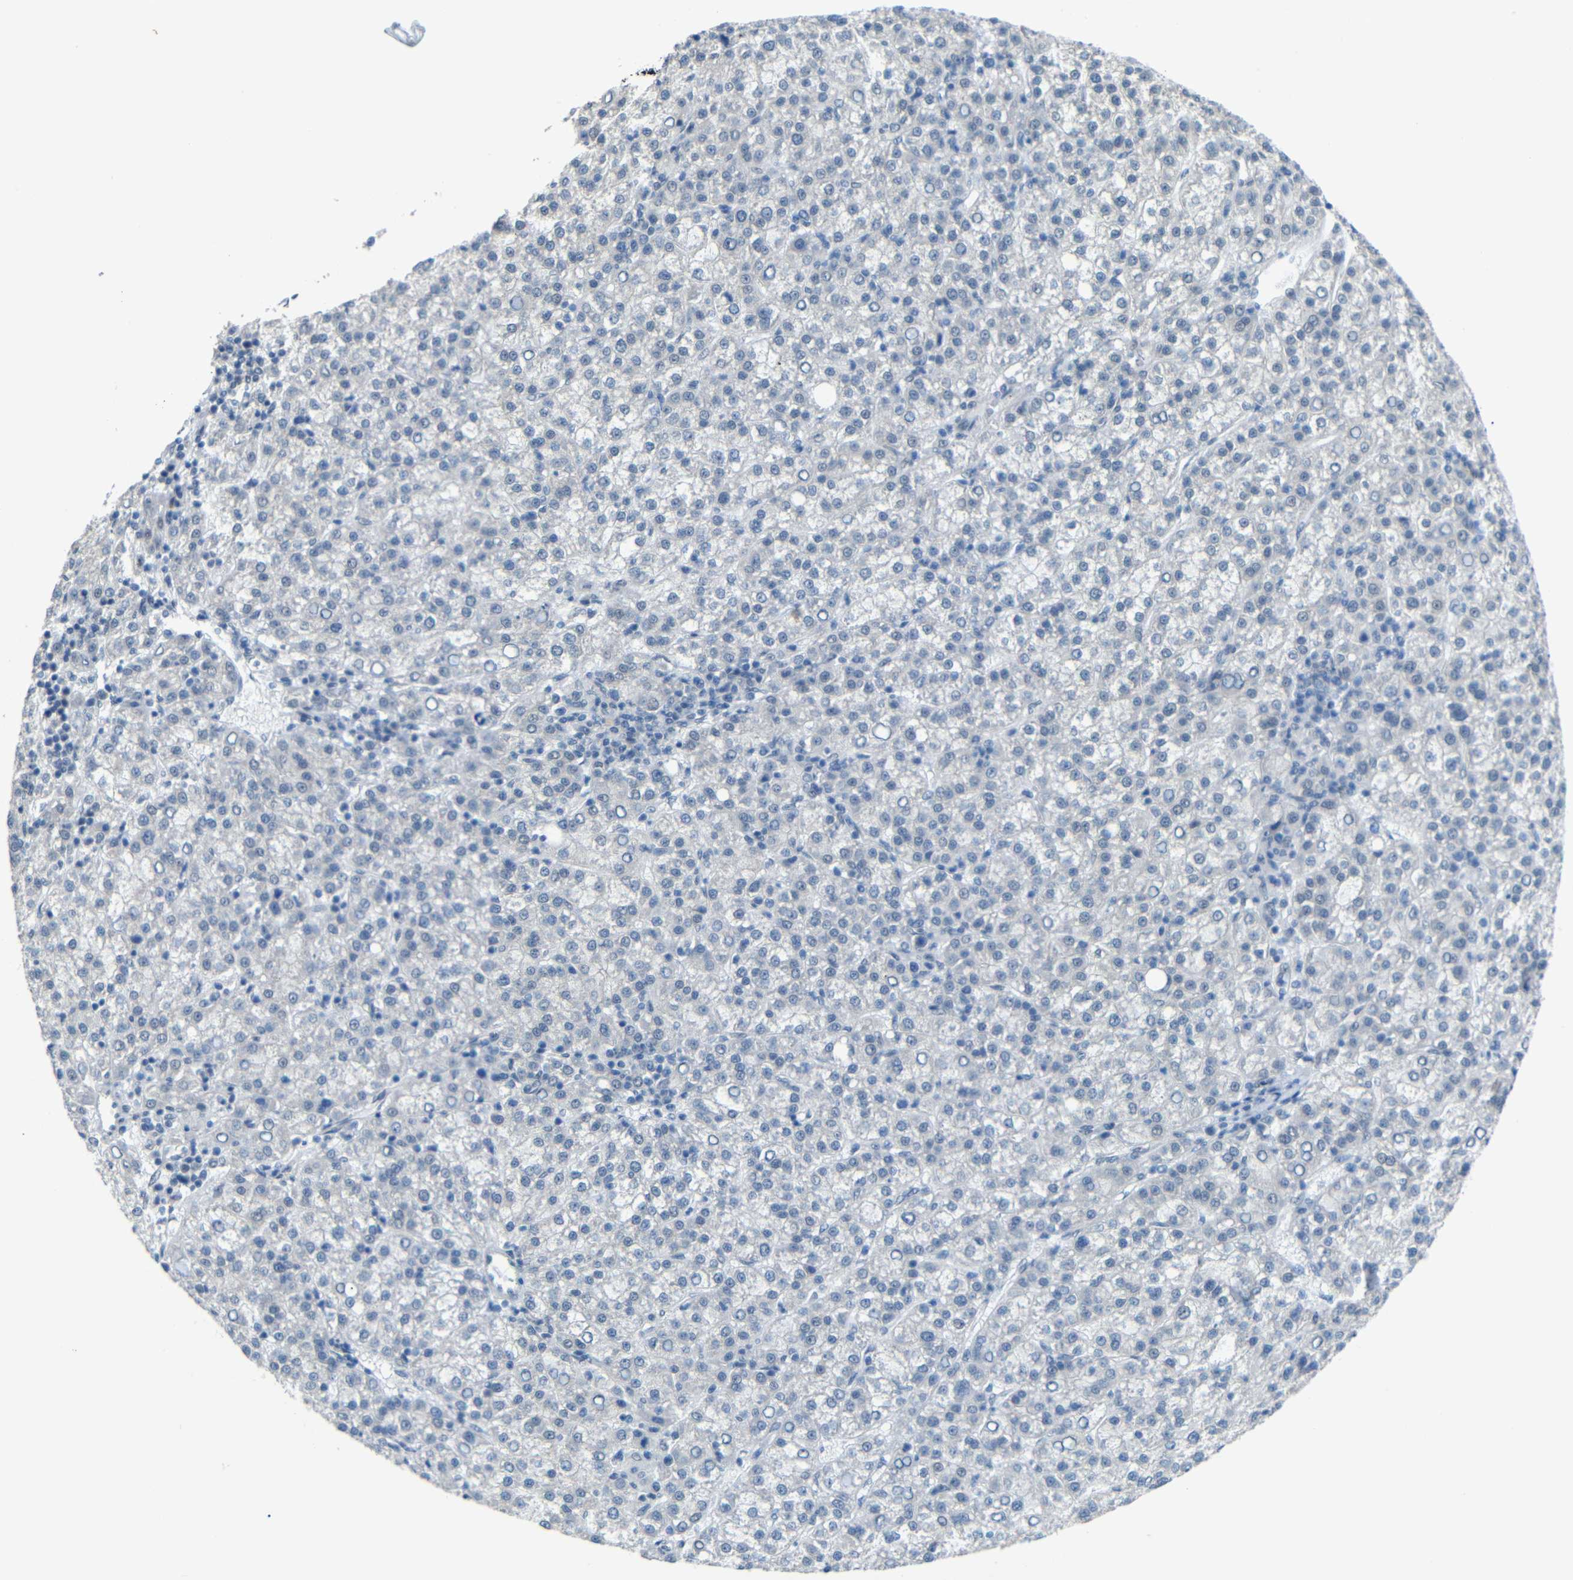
{"staining": {"intensity": "negative", "quantity": "none", "location": "none"}, "tissue": "liver cancer", "cell_type": "Tumor cells", "image_type": "cancer", "snomed": [{"axis": "morphology", "description": "Carcinoma, Hepatocellular, NOS"}, {"axis": "topography", "description": "Liver"}], "caption": "A histopathology image of liver cancer stained for a protein shows no brown staining in tumor cells.", "gene": "GPR158", "patient": {"sex": "female", "age": 58}}